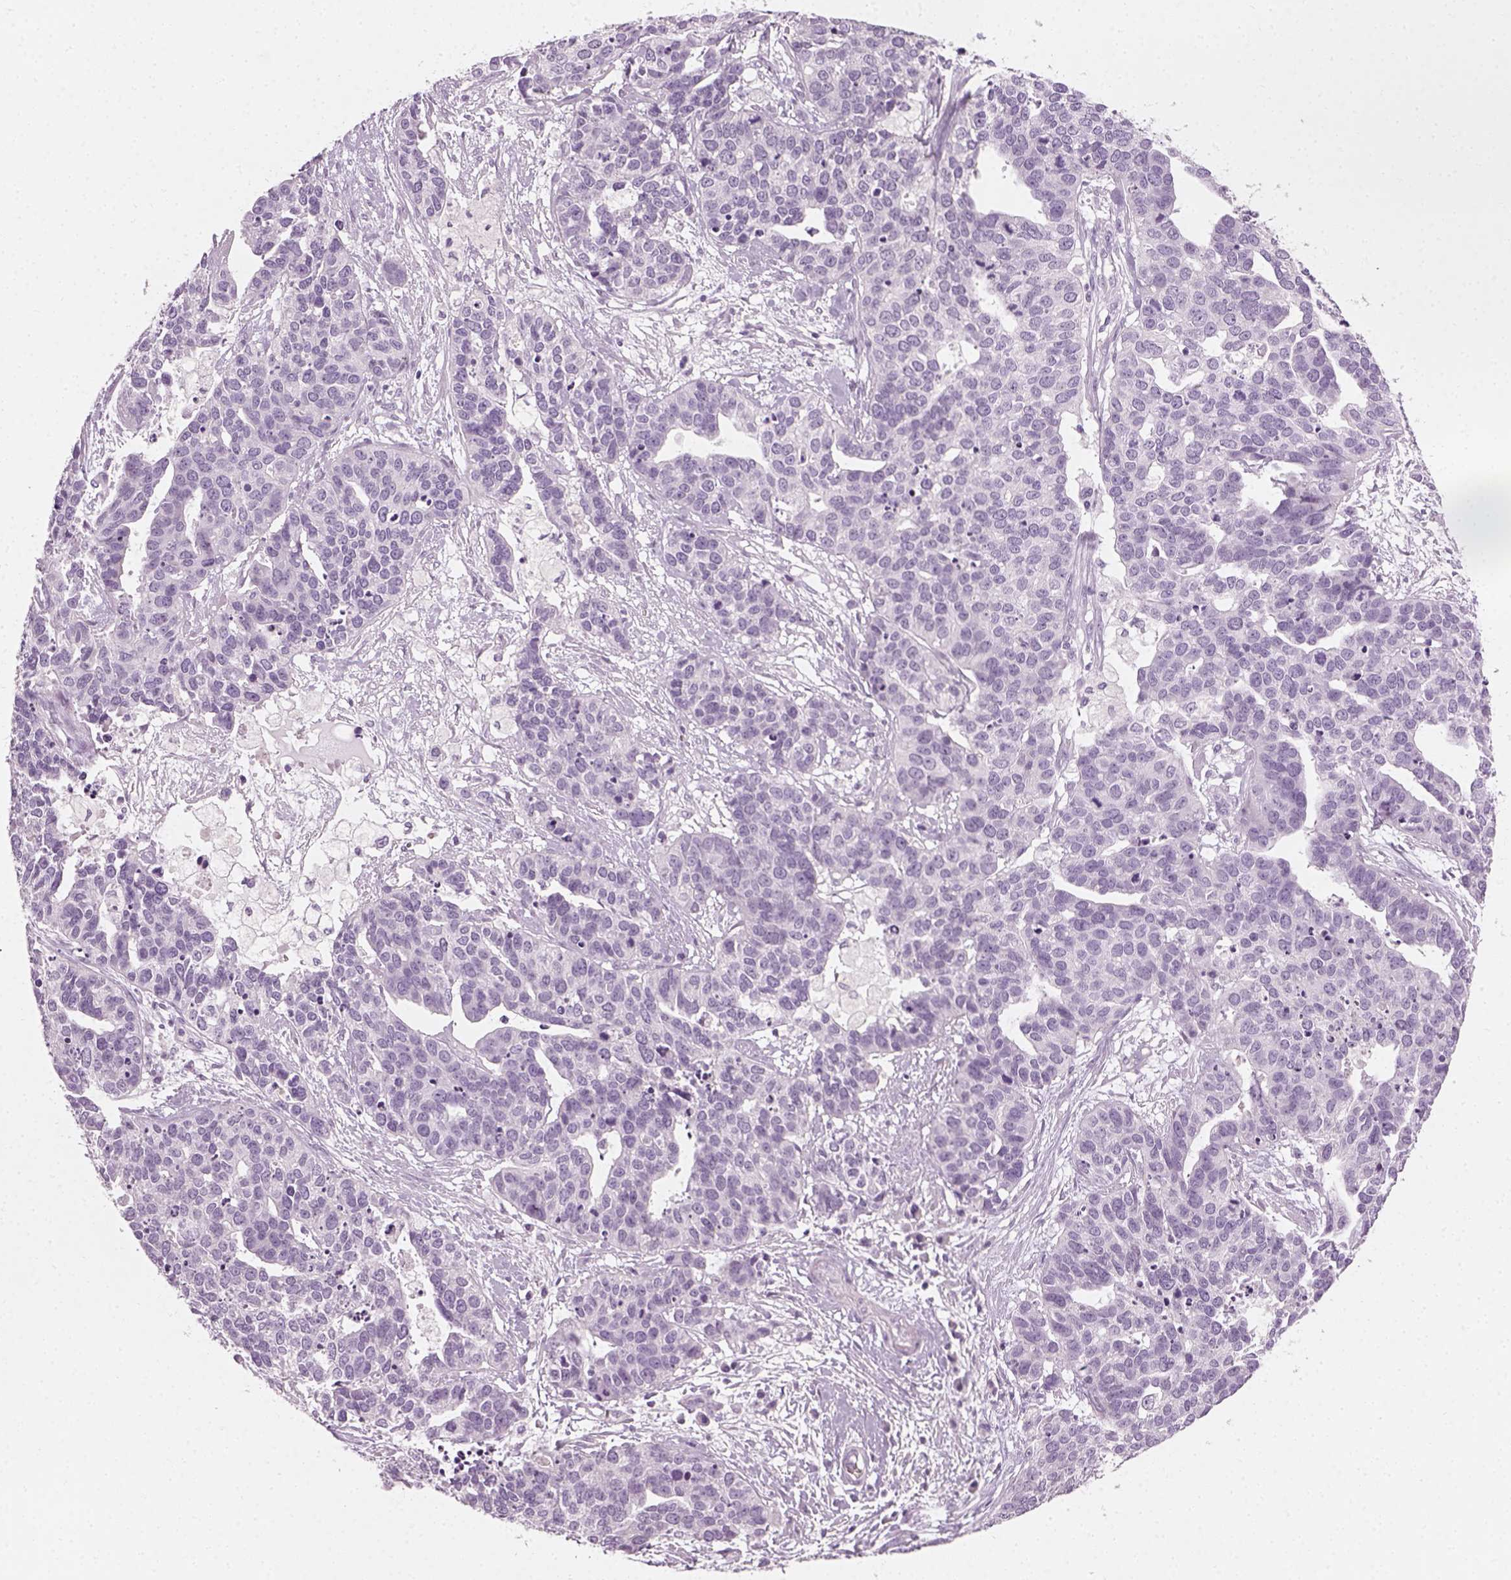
{"staining": {"intensity": "negative", "quantity": "none", "location": "none"}, "tissue": "ovarian cancer", "cell_type": "Tumor cells", "image_type": "cancer", "snomed": [{"axis": "morphology", "description": "Carcinoma, endometroid"}, {"axis": "topography", "description": "Ovary"}], "caption": "A histopathology image of ovarian cancer stained for a protein displays no brown staining in tumor cells.", "gene": "TH", "patient": {"sex": "female", "age": 65}}